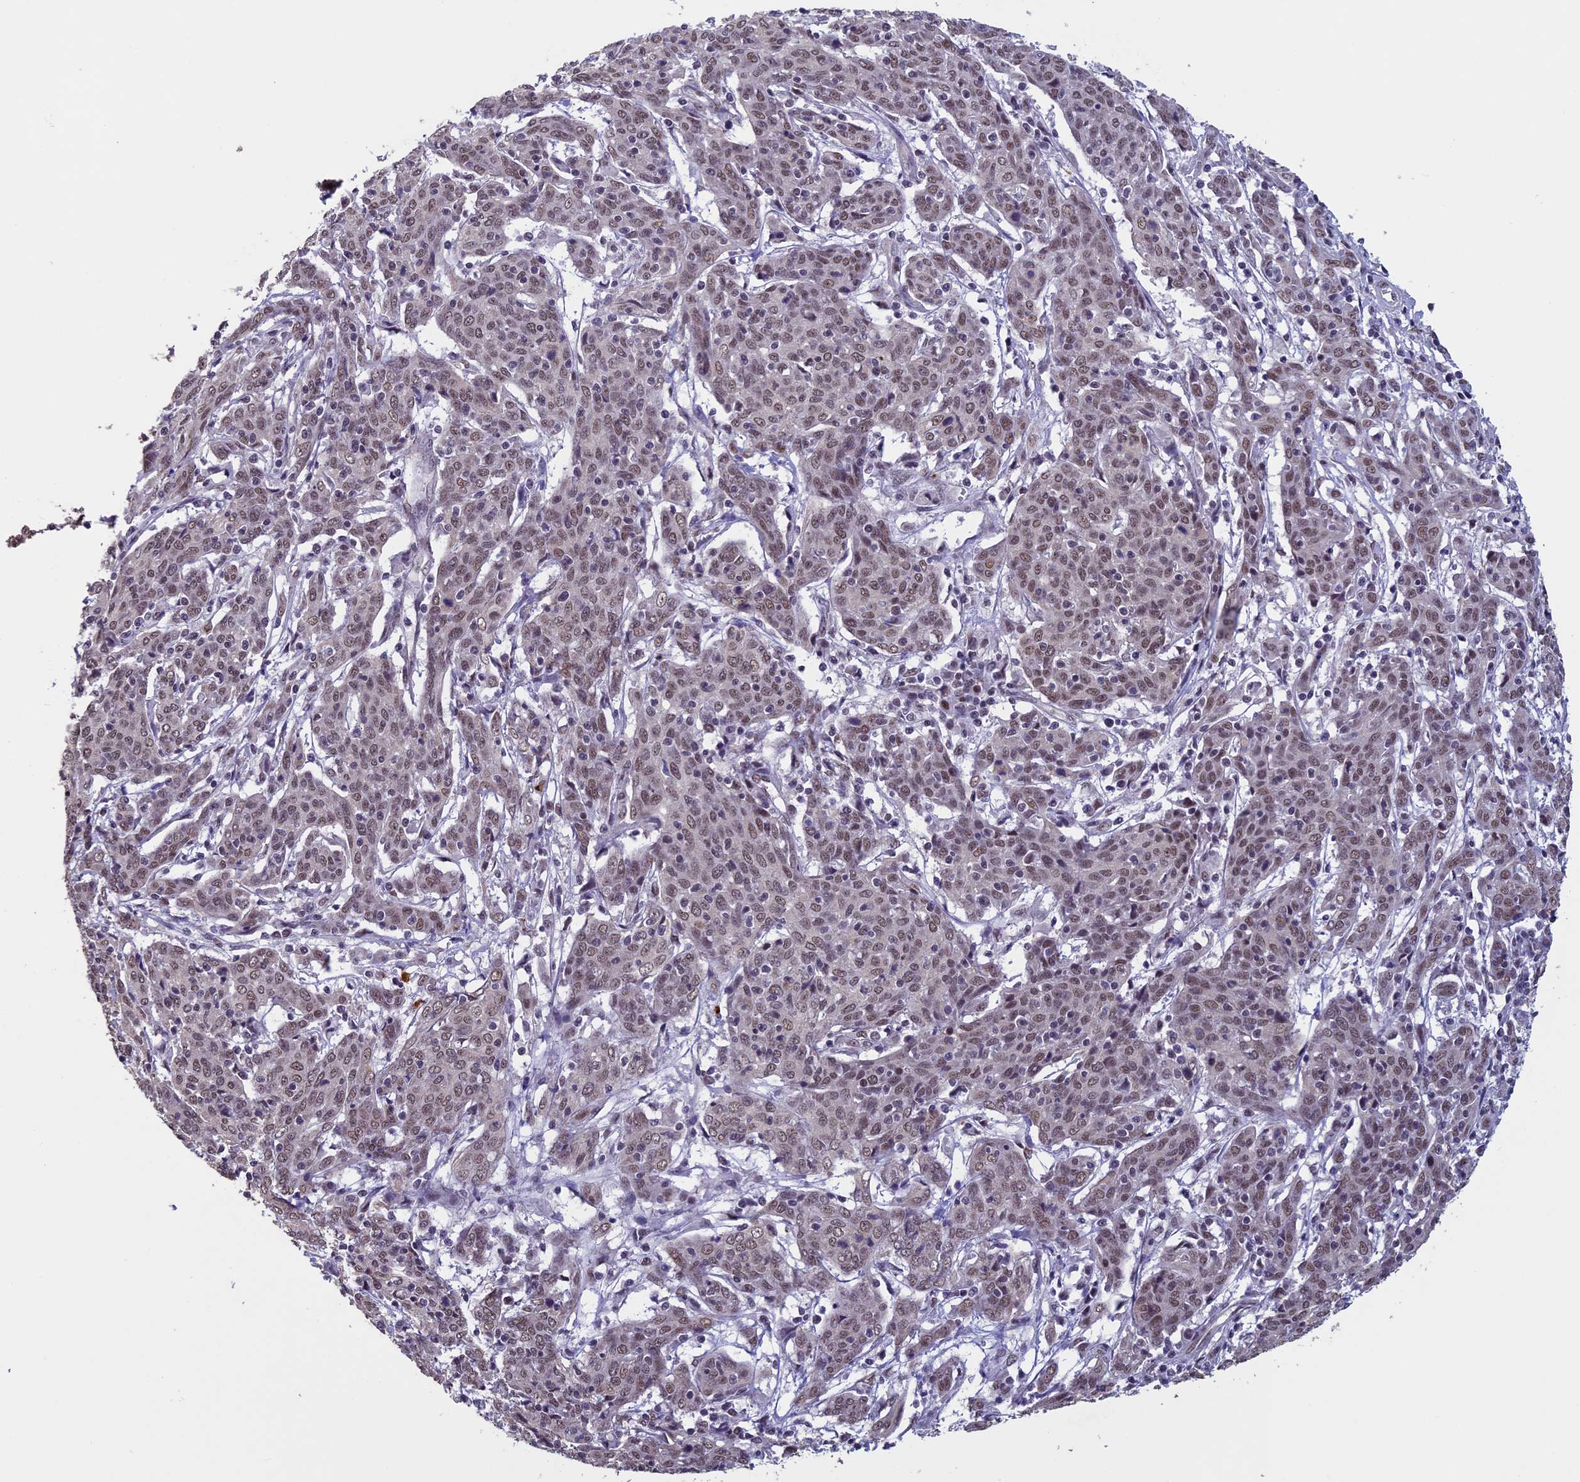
{"staining": {"intensity": "moderate", "quantity": ">75%", "location": "nuclear"}, "tissue": "cervical cancer", "cell_type": "Tumor cells", "image_type": "cancer", "snomed": [{"axis": "morphology", "description": "Squamous cell carcinoma, NOS"}, {"axis": "topography", "description": "Cervix"}], "caption": "Immunohistochemical staining of human cervical cancer demonstrates medium levels of moderate nuclear protein expression in approximately >75% of tumor cells.", "gene": "RNF40", "patient": {"sex": "female", "age": 67}}